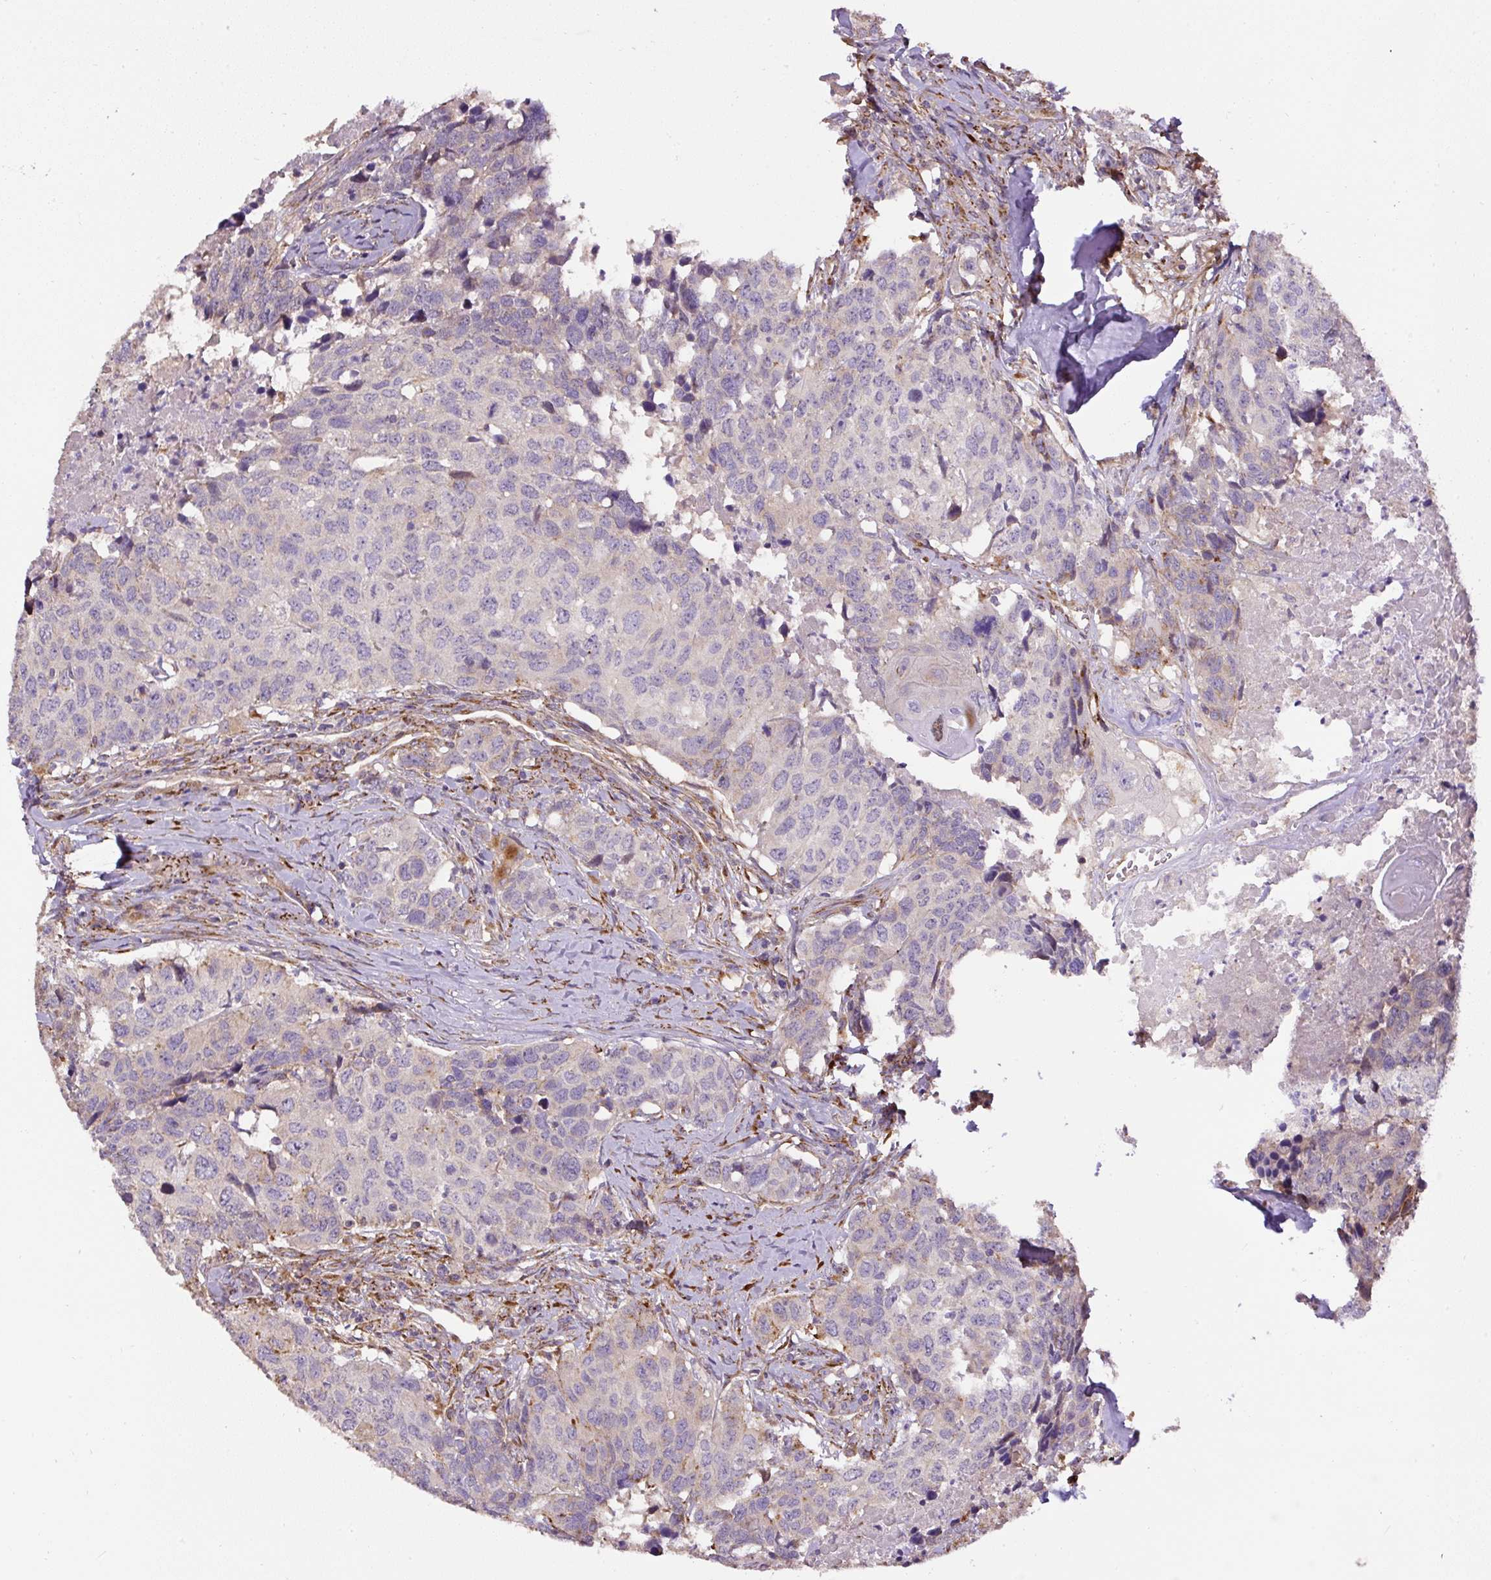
{"staining": {"intensity": "negative", "quantity": "none", "location": "none"}, "tissue": "head and neck cancer", "cell_type": "Tumor cells", "image_type": "cancer", "snomed": [{"axis": "morphology", "description": "Normal tissue, NOS"}, {"axis": "morphology", "description": "Squamous cell carcinoma, NOS"}, {"axis": "topography", "description": "Skeletal muscle"}, {"axis": "topography", "description": "Vascular tissue"}, {"axis": "topography", "description": "Peripheral nerve tissue"}, {"axis": "topography", "description": "Head-Neck"}], "caption": "Head and neck cancer (squamous cell carcinoma) was stained to show a protein in brown. There is no significant expression in tumor cells.", "gene": "RNF170", "patient": {"sex": "male", "age": 66}}